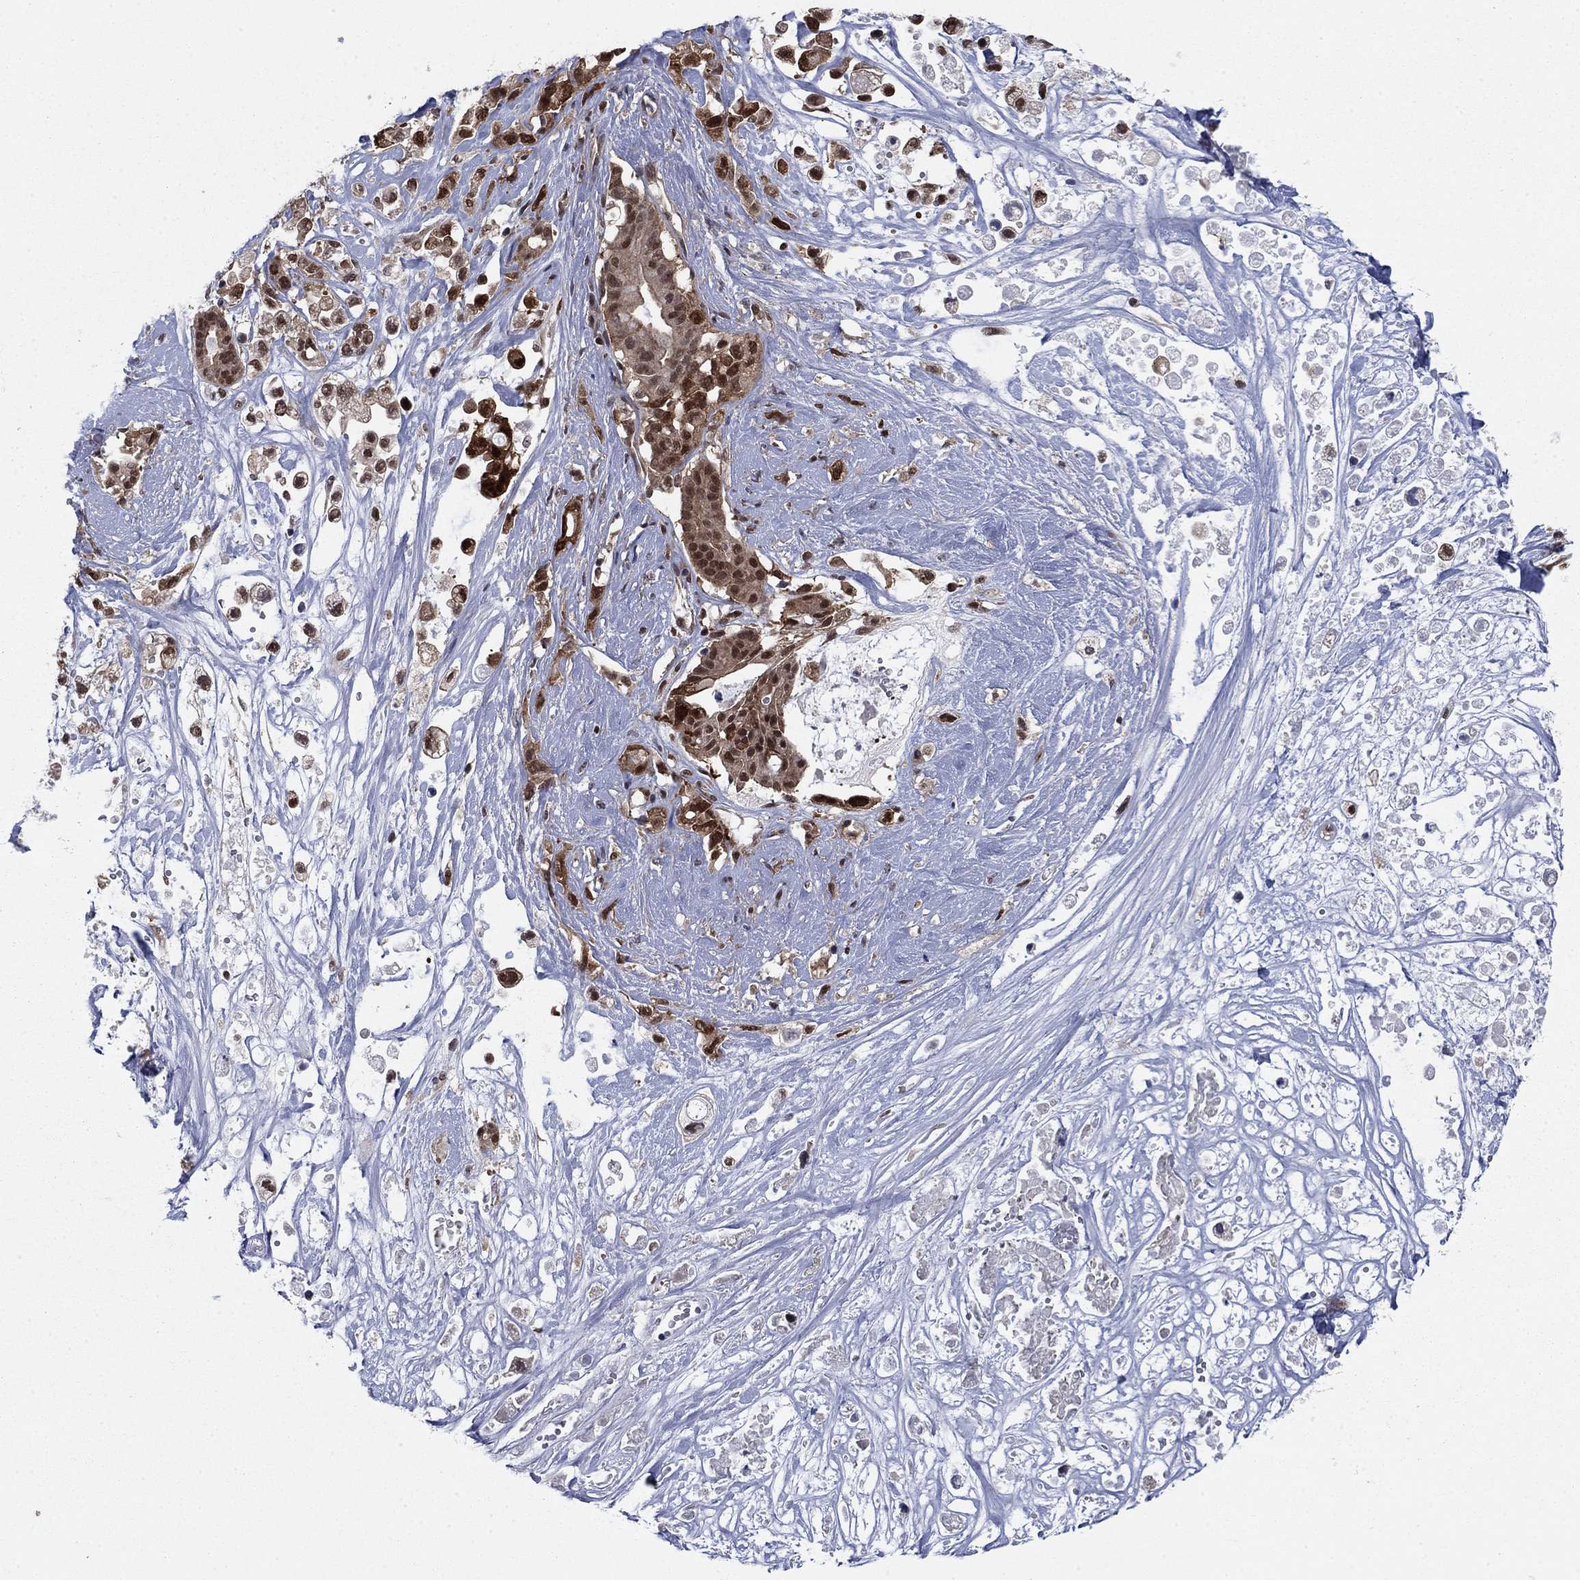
{"staining": {"intensity": "strong", "quantity": ">75%", "location": "cytoplasmic/membranous,nuclear"}, "tissue": "pancreatic cancer", "cell_type": "Tumor cells", "image_type": "cancer", "snomed": [{"axis": "morphology", "description": "Adenocarcinoma, NOS"}, {"axis": "topography", "description": "Pancreas"}], "caption": "Adenocarcinoma (pancreatic) was stained to show a protein in brown. There is high levels of strong cytoplasmic/membranous and nuclear expression in approximately >75% of tumor cells. Nuclei are stained in blue.", "gene": "FKBP4", "patient": {"sex": "male", "age": 44}}